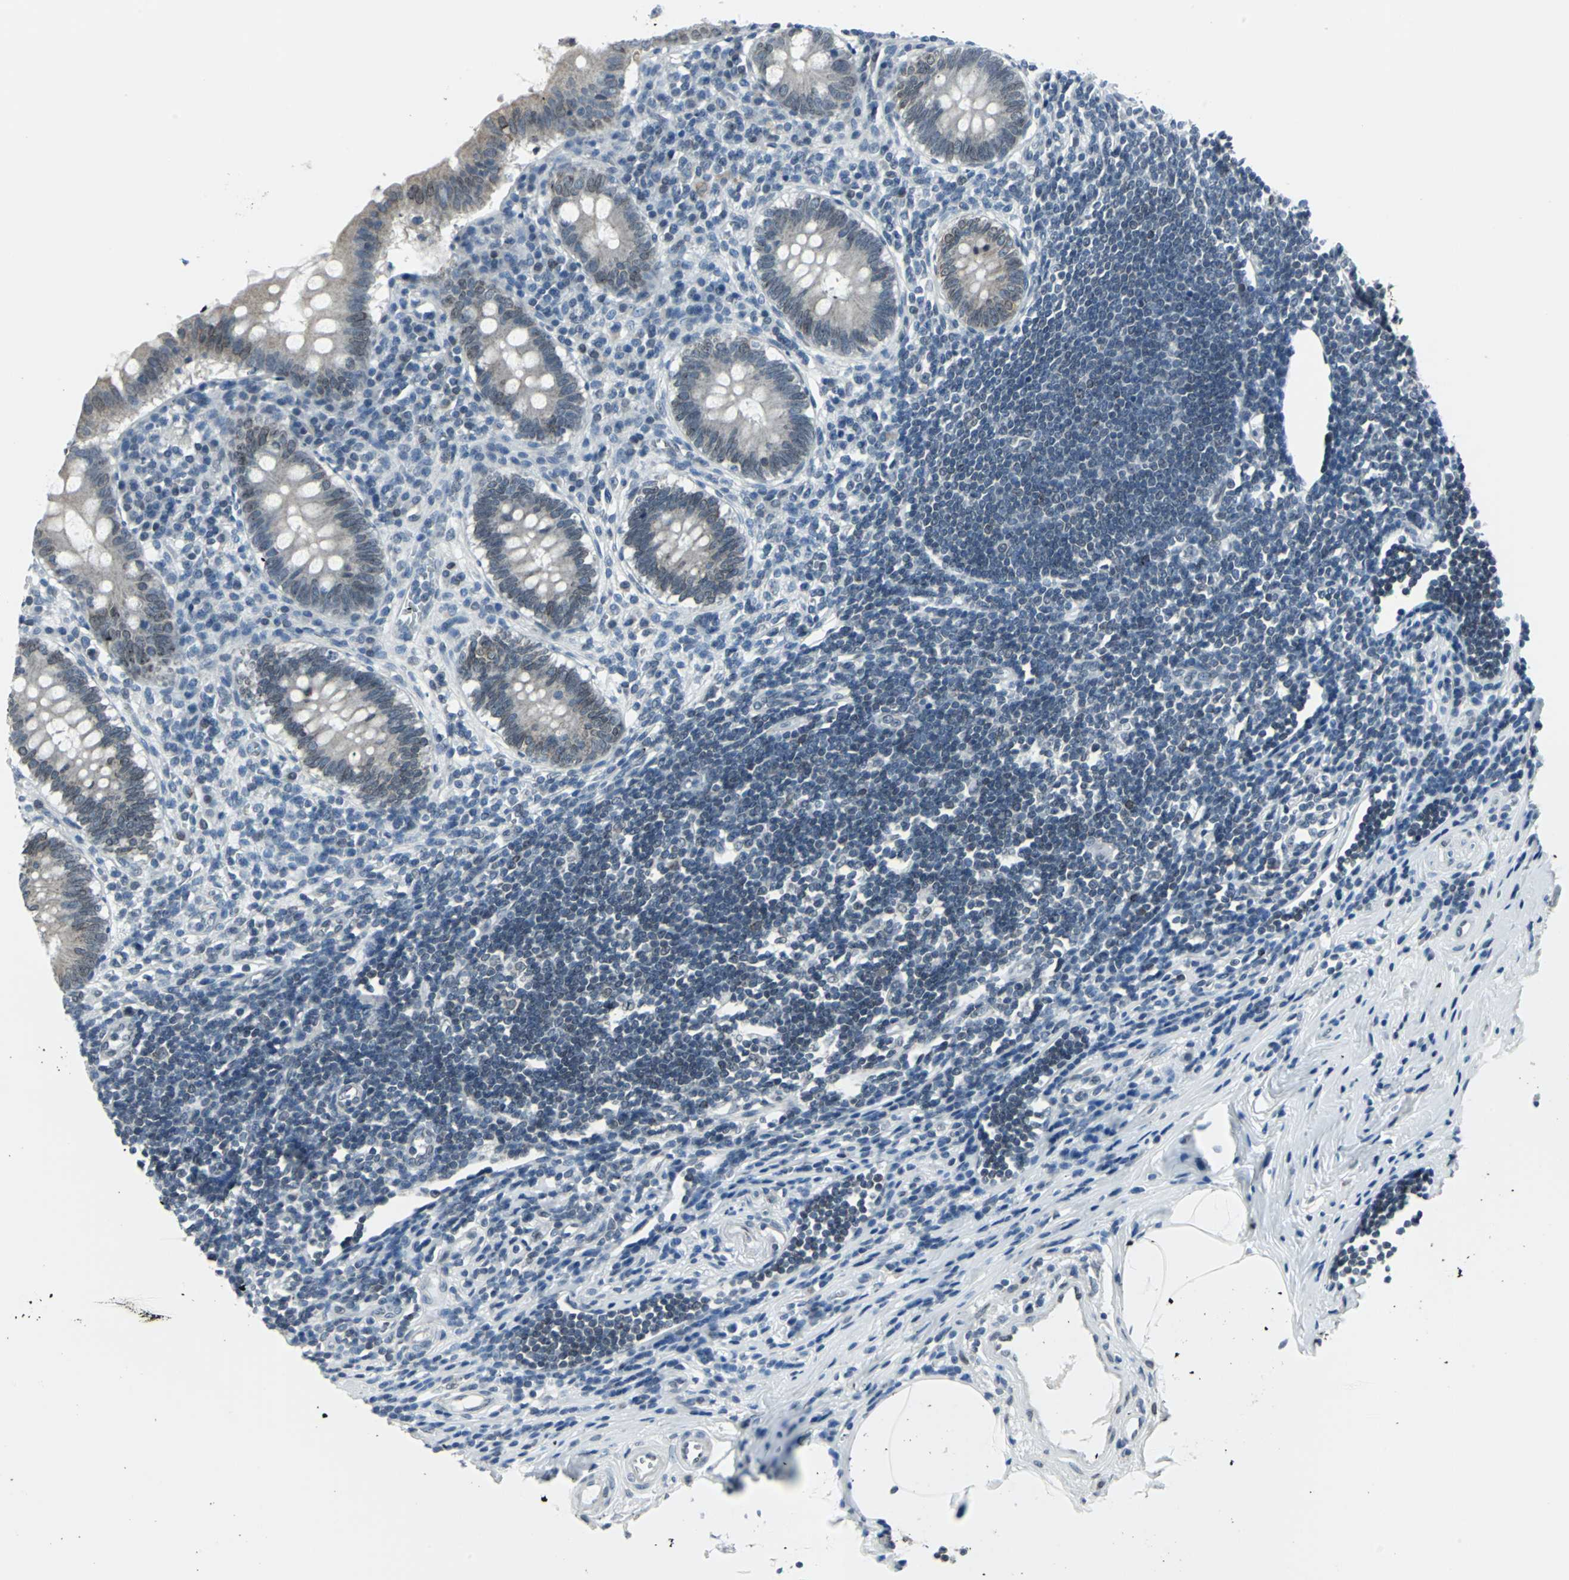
{"staining": {"intensity": "weak", "quantity": ">75%", "location": "cytoplasmic/membranous"}, "tissue": "appendix", "cell_type": "Glandular cells", "image_type": "normal", "snomed": [{"axis": "morphology", "description": "Normal tissue, NOS"}, {"axis": "topography", "description": "Appendix"}], "caption": "Normal appendix demonstrates weak cytoplasmic/membranous expression in approximately >75% of glandular cells, visualized by immunohistochemistry.", "gene": "SNUPN", "patient": {"sex": "female", "age": 50}}